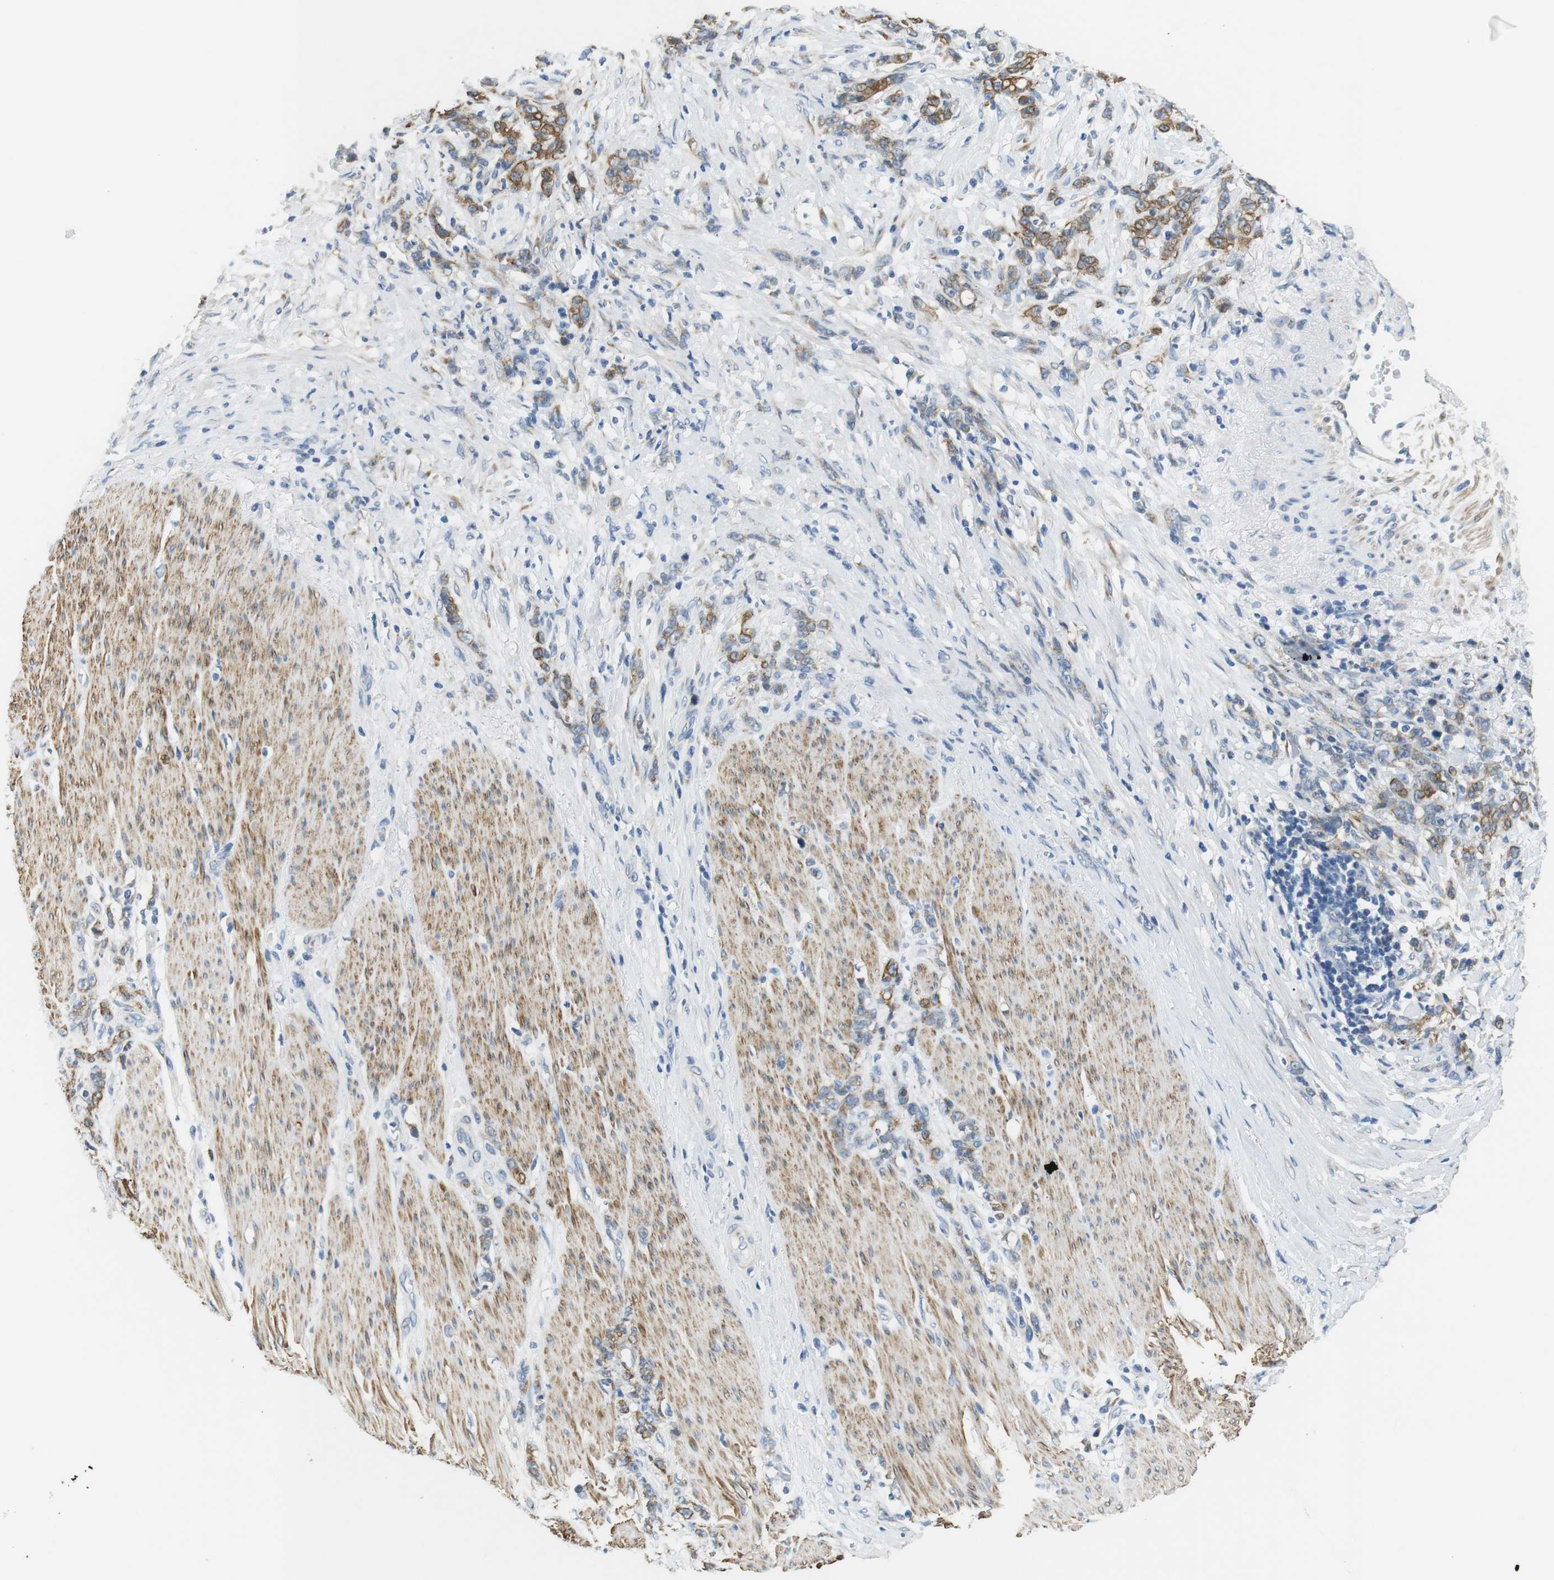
{"staining": {"intensity": "moderate", "quantity": ">75%", "location": "cytoplasmic/membranous"}, "tissue": "stomach cancer", "cell_type": "Tumor cells", "image_type": "cancer", "snomed": [{"axis": "morphology", "description": "Adenocarcinoma, NOS"}, {"axis": "topography", "description": "Stomach, lower"}], "caption": "Stomach adenocarcinoma stained with a protein marker demonstrates moderate staining in tumor cells.", "gene": "UNC5CL", "patient": {"sex": "male", "age": 88}}